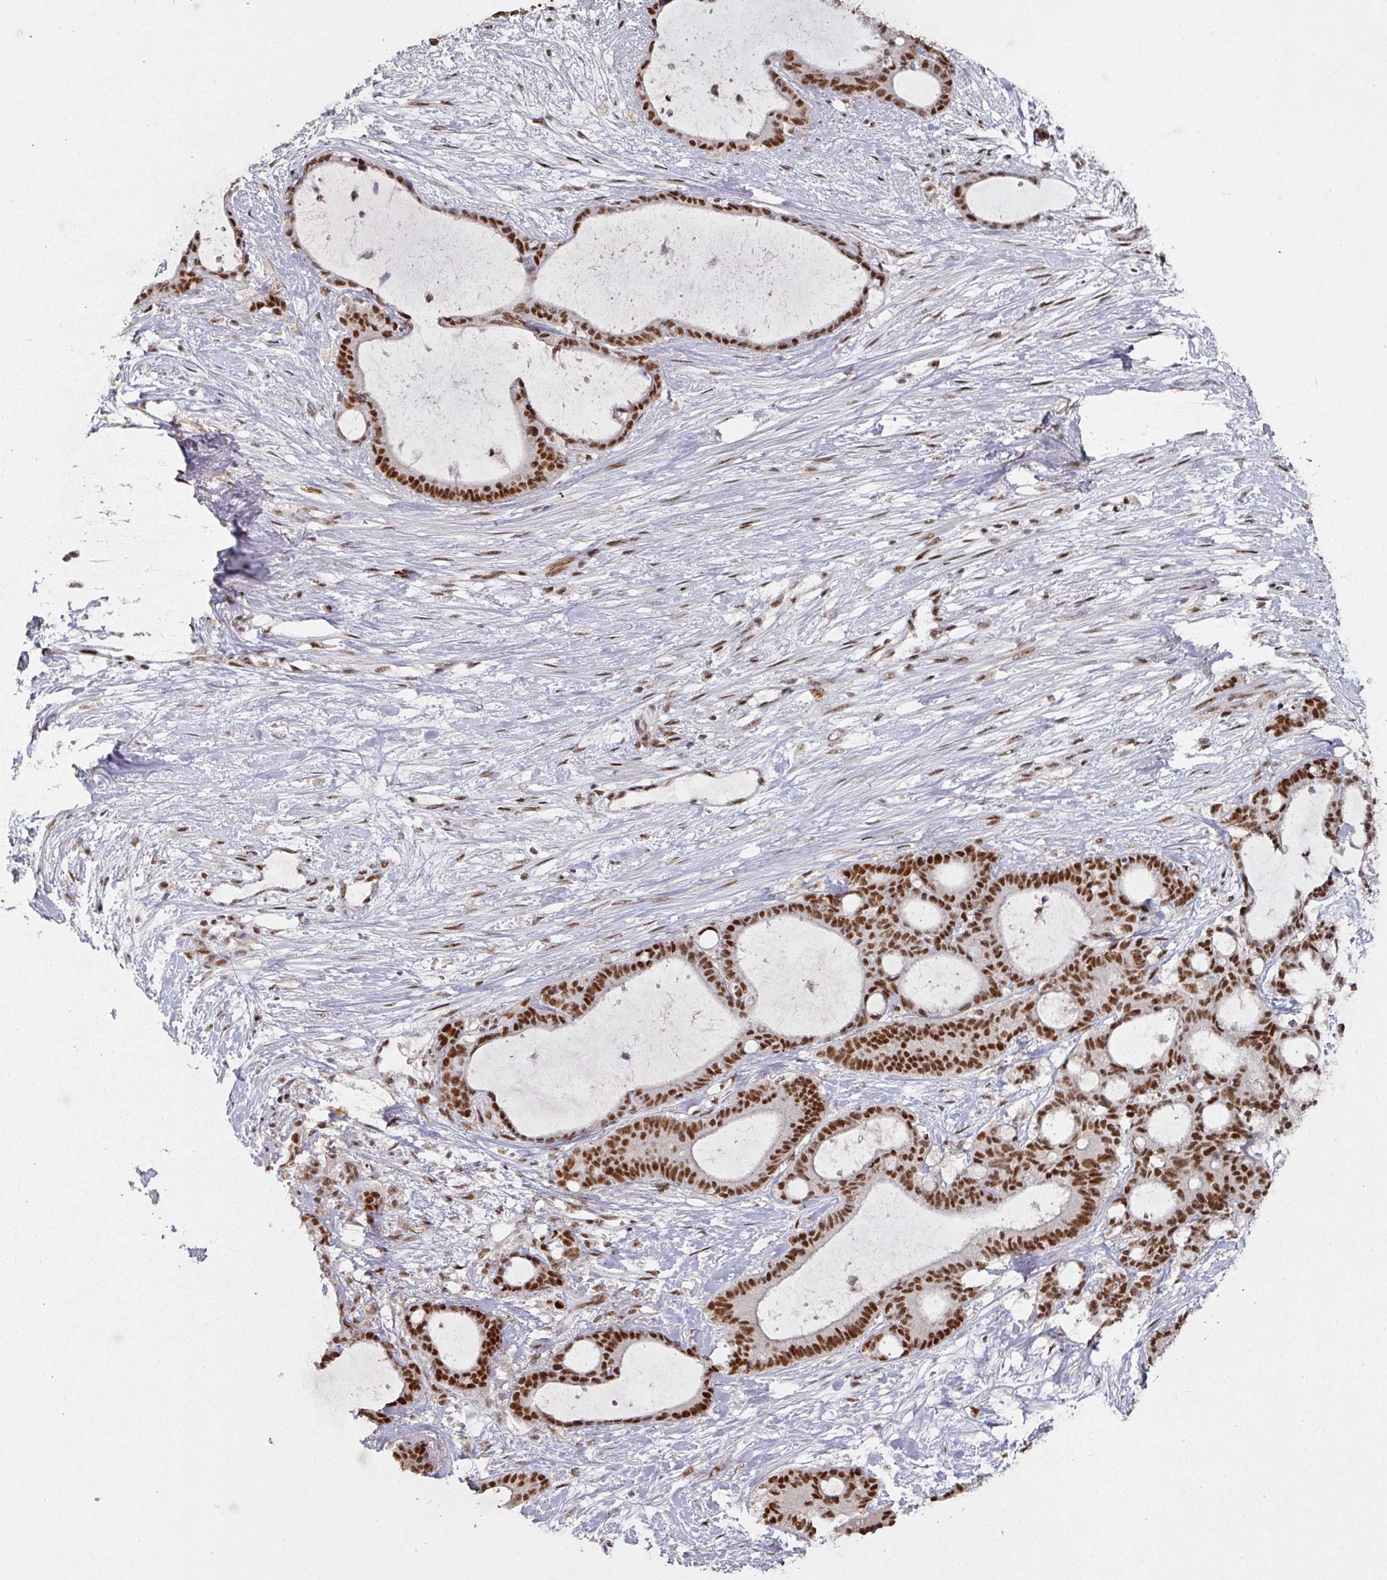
{"staining": {"intensity": "strong", "quantity": ">75%", "location": "nuclear"}, "tissue": "liver cancer", "cell_type": "Tumor cells", "image_type": "cancer", "snomed": [{"axis": "morphology", "description": "Normal tissue, NOS"}, {"axis": "morphology", "description": "Cholangiocarcinoma"}, {"axis": "topography", "description": "Liver"}, {"axis": "topography", "description": "Peripheral nerve tissue"}], "caption": "Strong nuclear staining is seen in approximately >75% of tumor cells in cholangiocarcinoma (liver).", "gene": "MEPCE", "patient": {"sex": "female", "age": 73}}